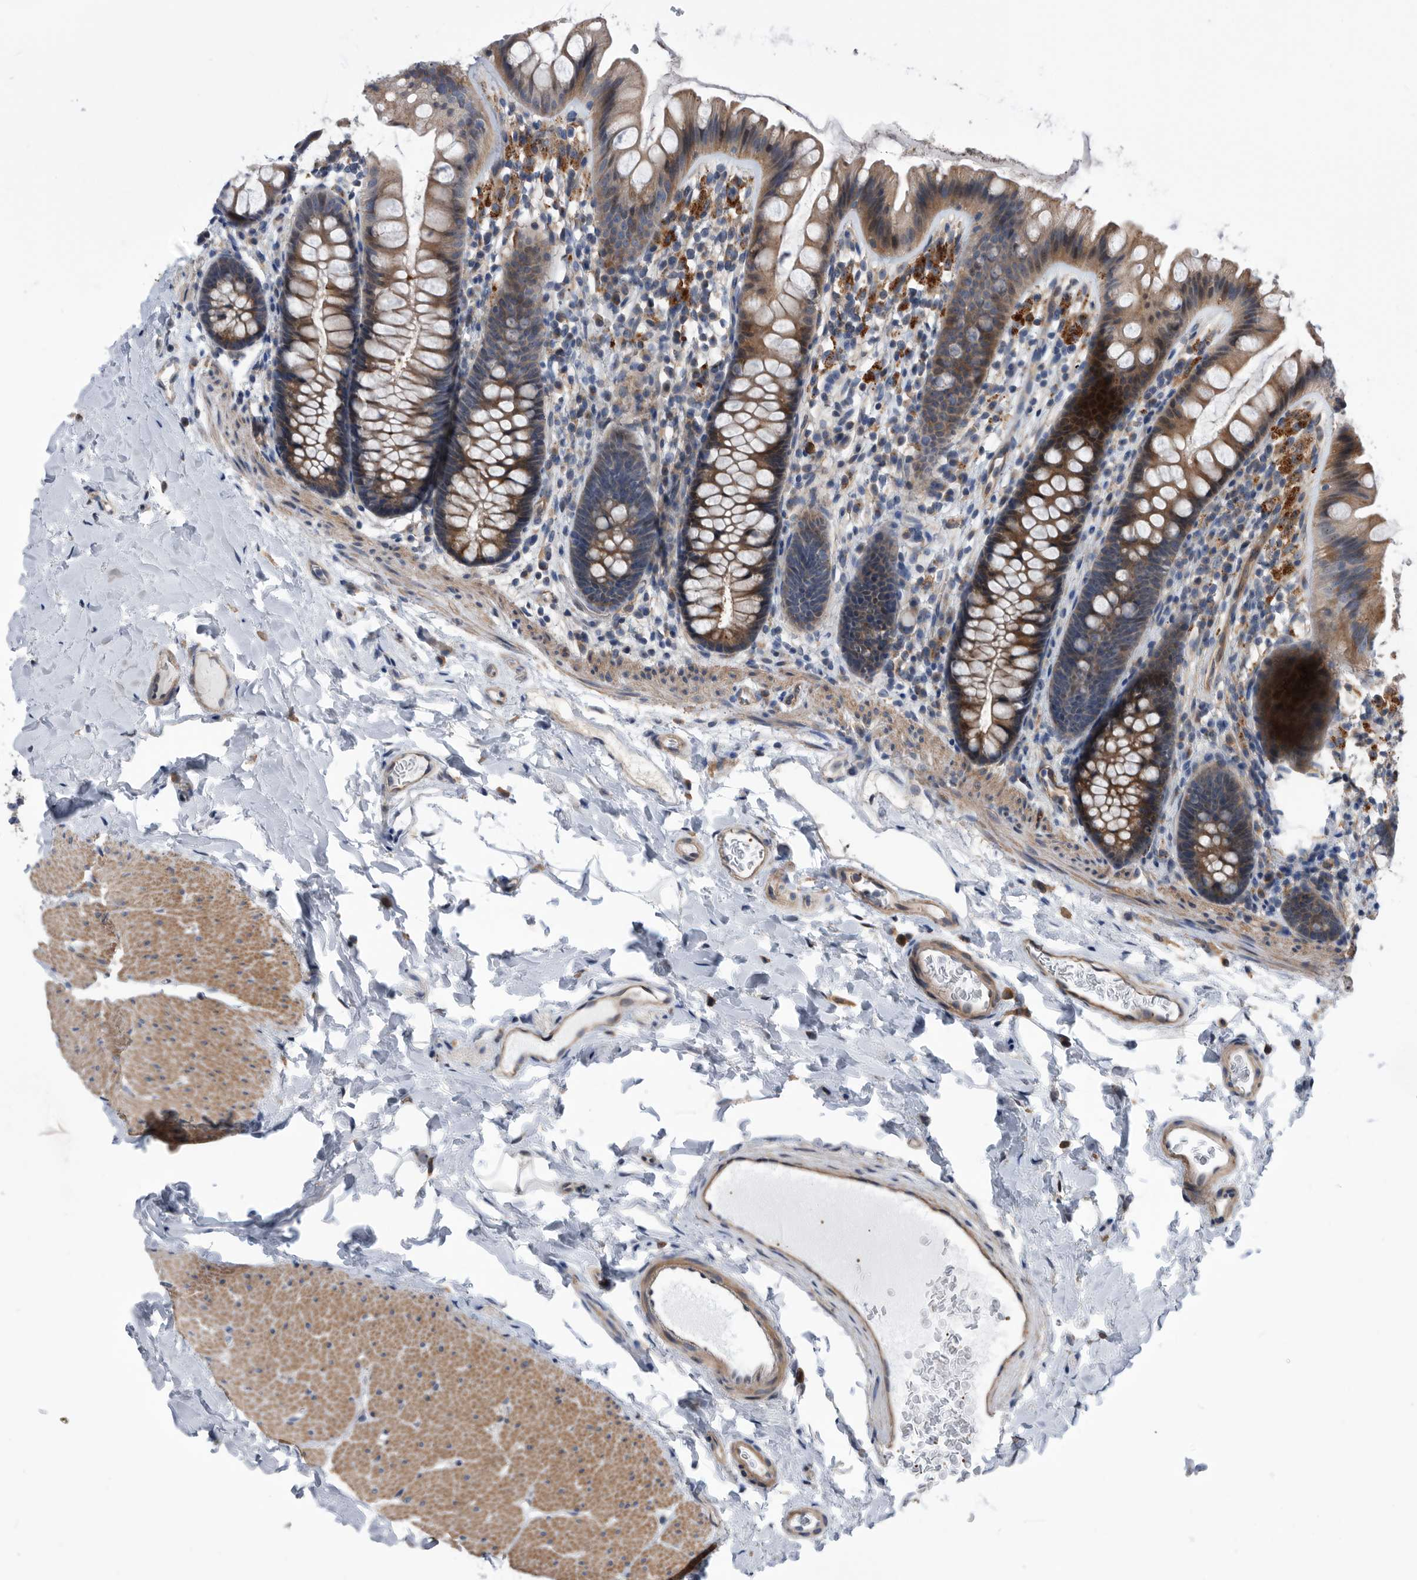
{"staining": {"intensity": "moderate", "quantity": ">75%", "location": "cytoplasmic/membranous"}, "tissue": "colon", "cell_type": "Endothelial cells", "image_type": "normal", "snomed": [{"axis": "morphology", "description": "Normal tissue, NOS"}, {"axis": "topography", "description": "Colon"}], "caption": "Moderate cytoplasmic/membranous protein expression is appreciated in approximately >75% of endothelial cells in colon. (DAB = brown stain, brightfield microscopy at high magnification).", "gene": "BAIAP3", "patient": {"sex": "female", "age": 62}}